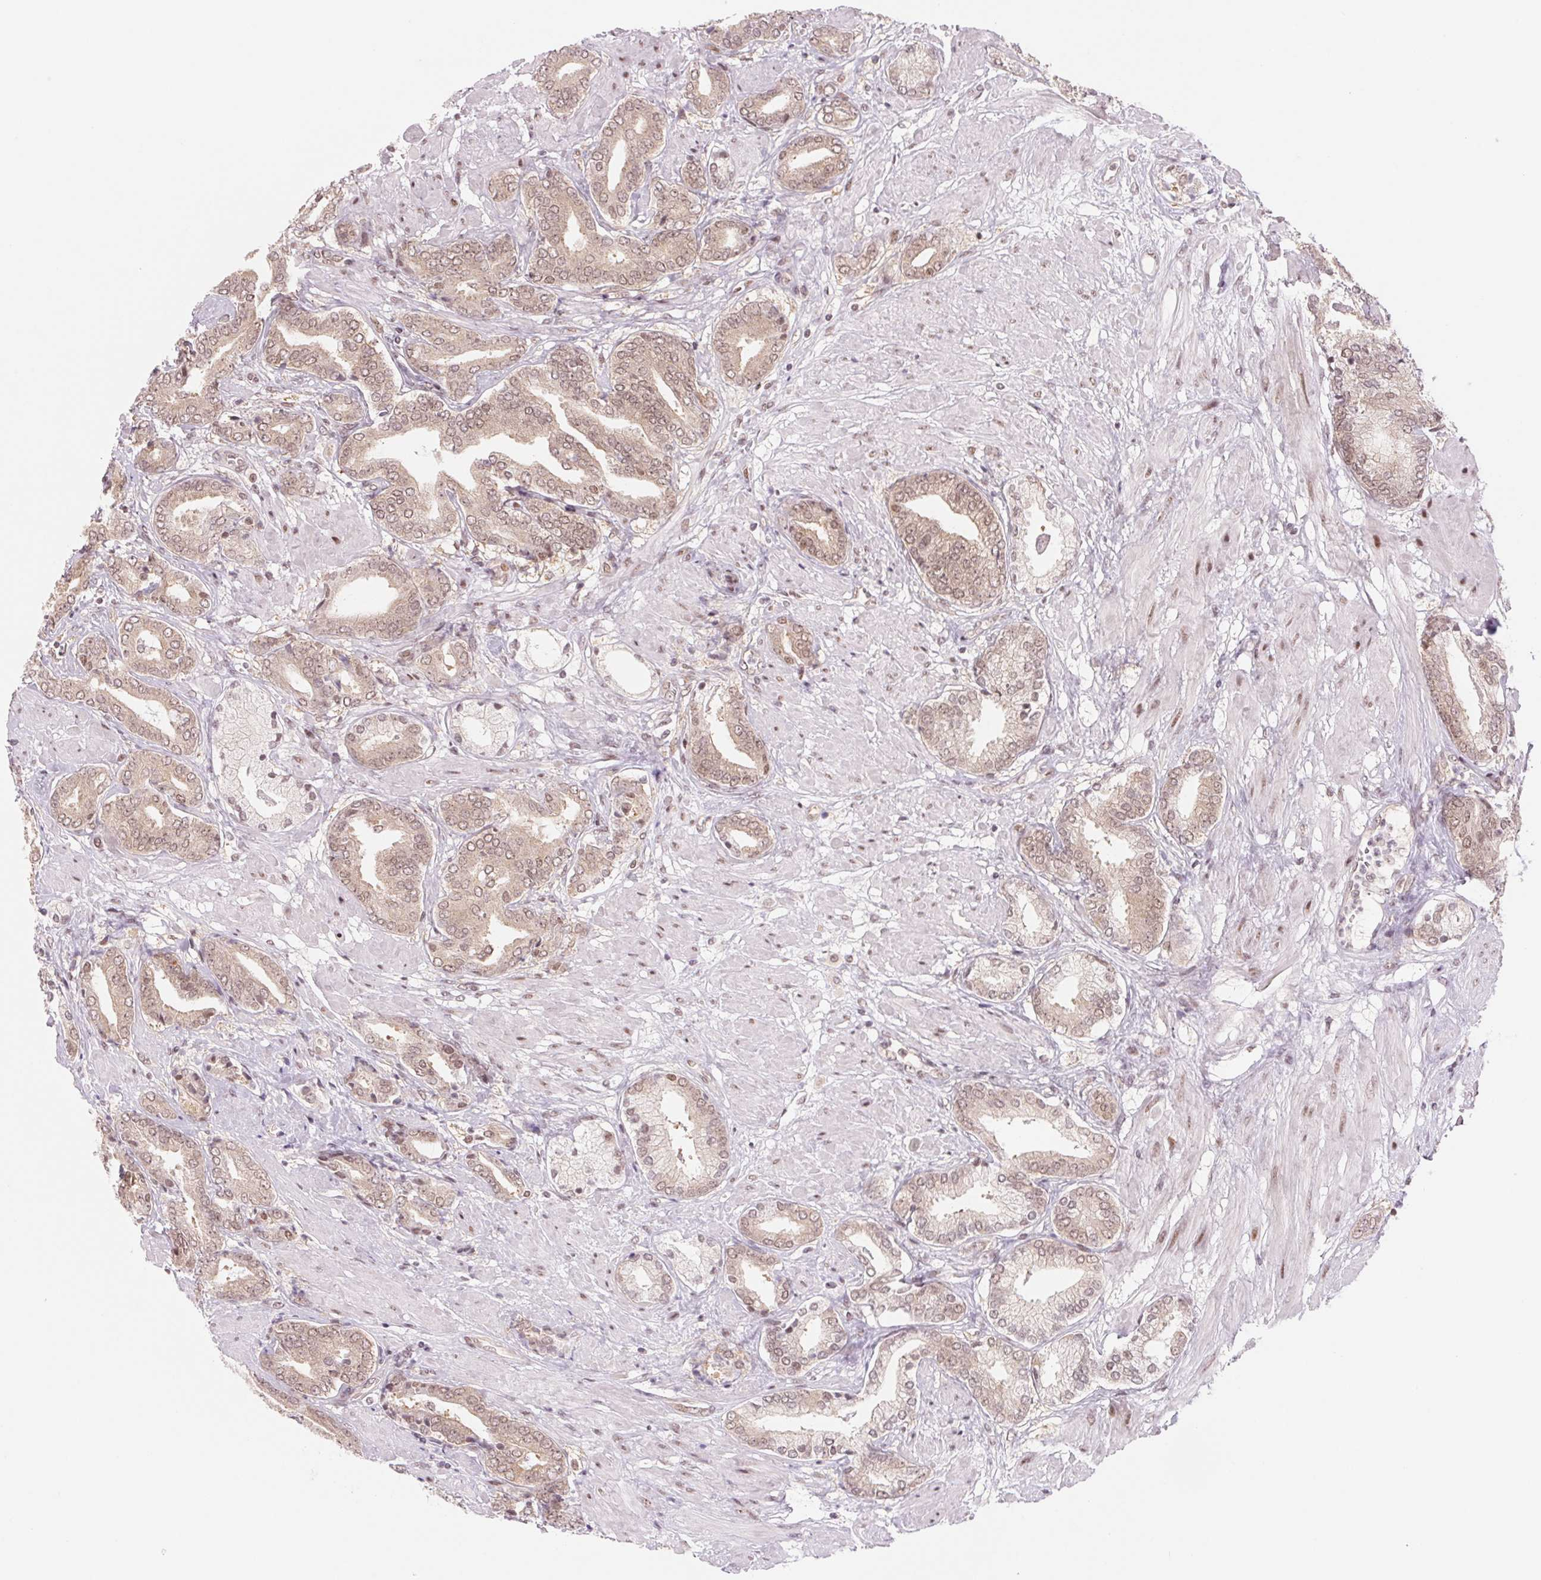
{"staining": {"intensity": "weak", "quantity": ">75%", "location": "cytoplasmic/membranous,nuclear"}, "tissue": "prostate cancer", "cell_type": "Tumor cells", "image_type": "cancer", "snomed": [{"axis": "morphology", "description": "Adenocarcinoma, High grade"}, {"axis": "topography", "description": "Prostate"}], "caption": "IHC of human prostate cancer (high-grade adenocarcinoma) shows low levels of weak cytoplasmic/membranous and nuclear staining in about >75% of tumor cells.", "gene": "DNAJB6", "patient": {"sex": "male", "age": 56}}